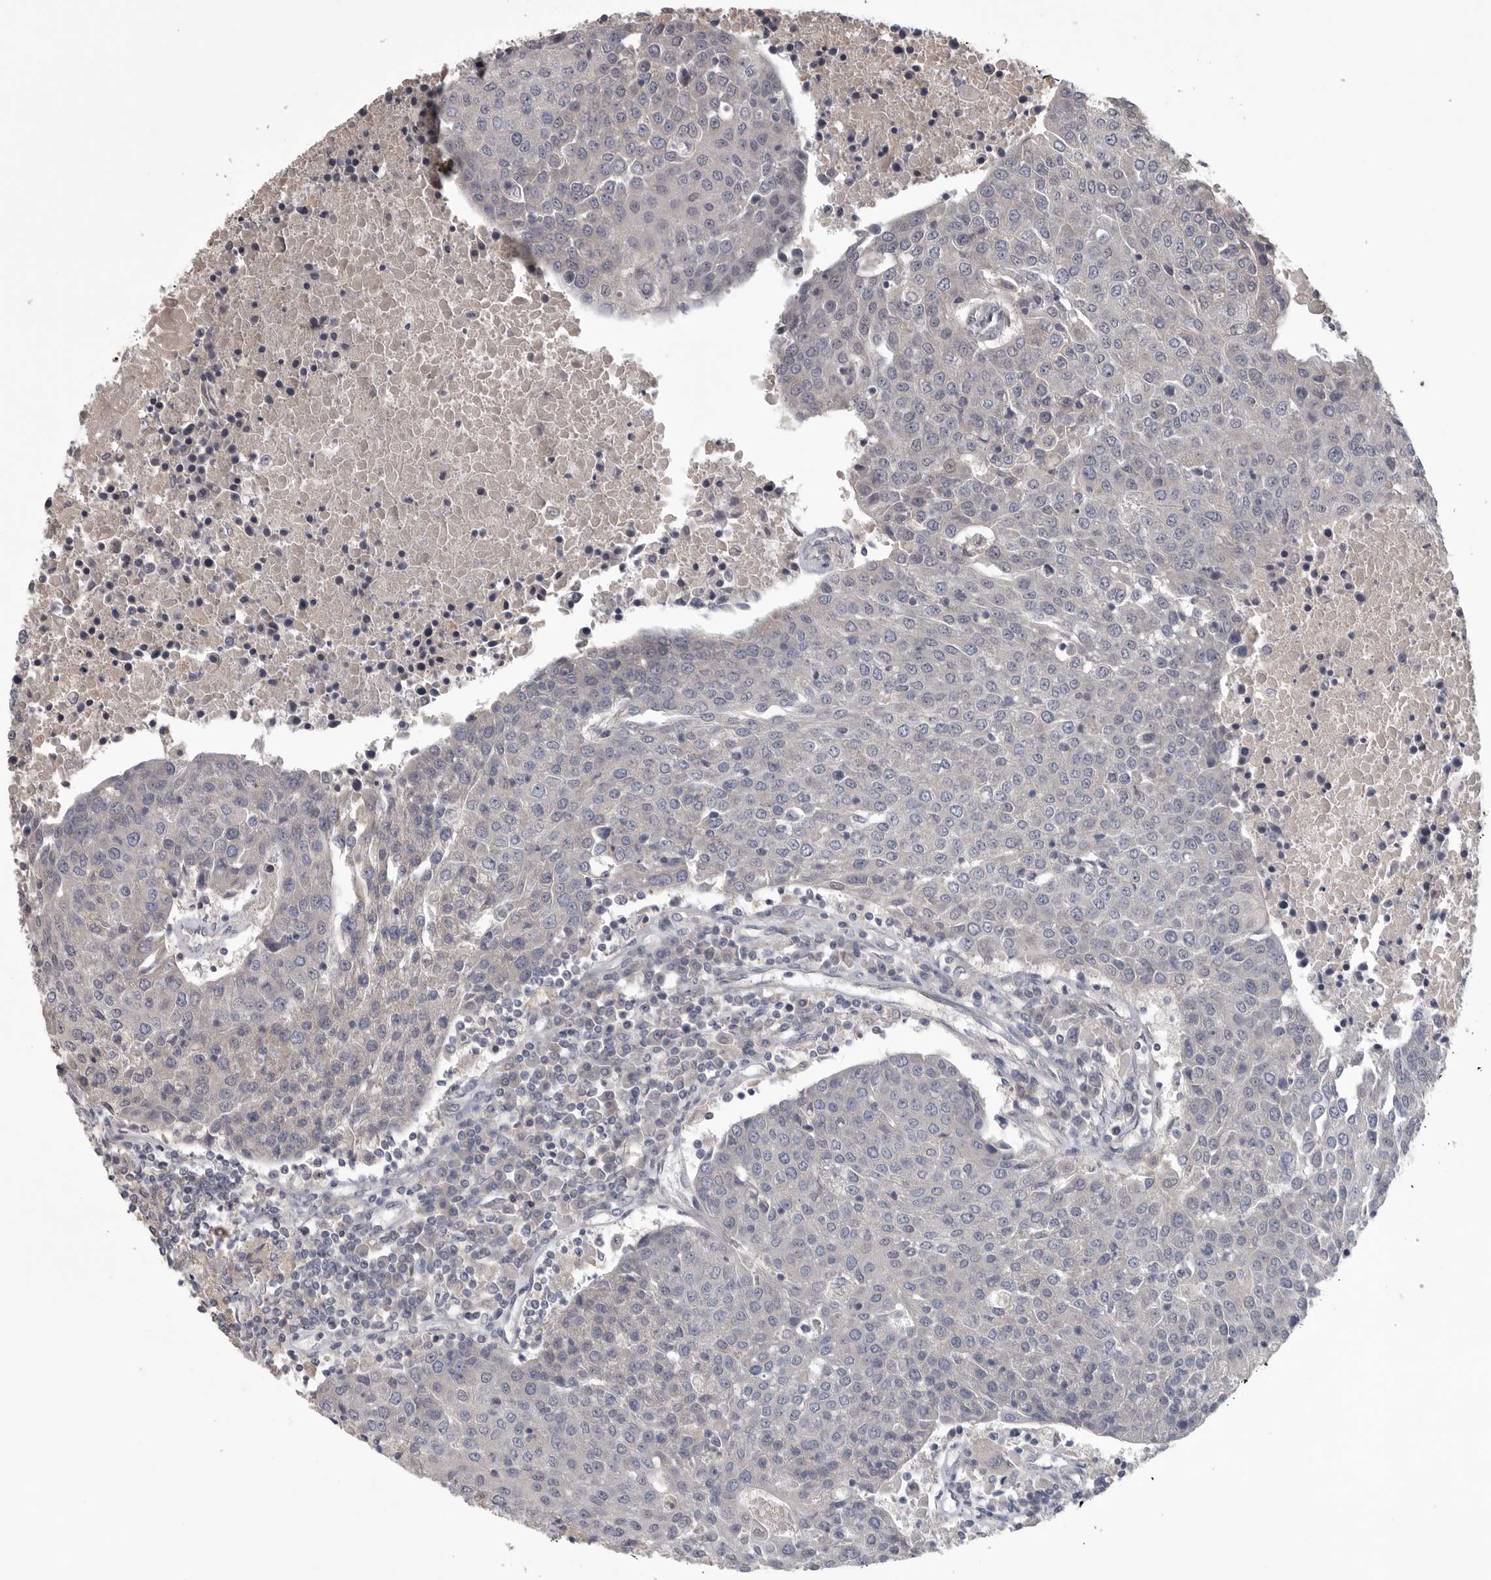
{"staining": {"intensity": "negative", "quantity": "none", "location": "none"}, "tissue": "urothelial cancer", "cell_type": "Tumor cells", "image_type": "cancer", "snomed": [{"axis": "morphology", "description": "Urothelial carcinoma, High grade"}, {"axis": "topography", "description": "Urinary bladder"}], "caption": "This is an immunohistochemistry histopathology image of human urothelial carcinoma (high-grade). There is no positivity in tumor cells.", "gene": "ZNF114", "patient": {"sex": "female", "age": 85}}